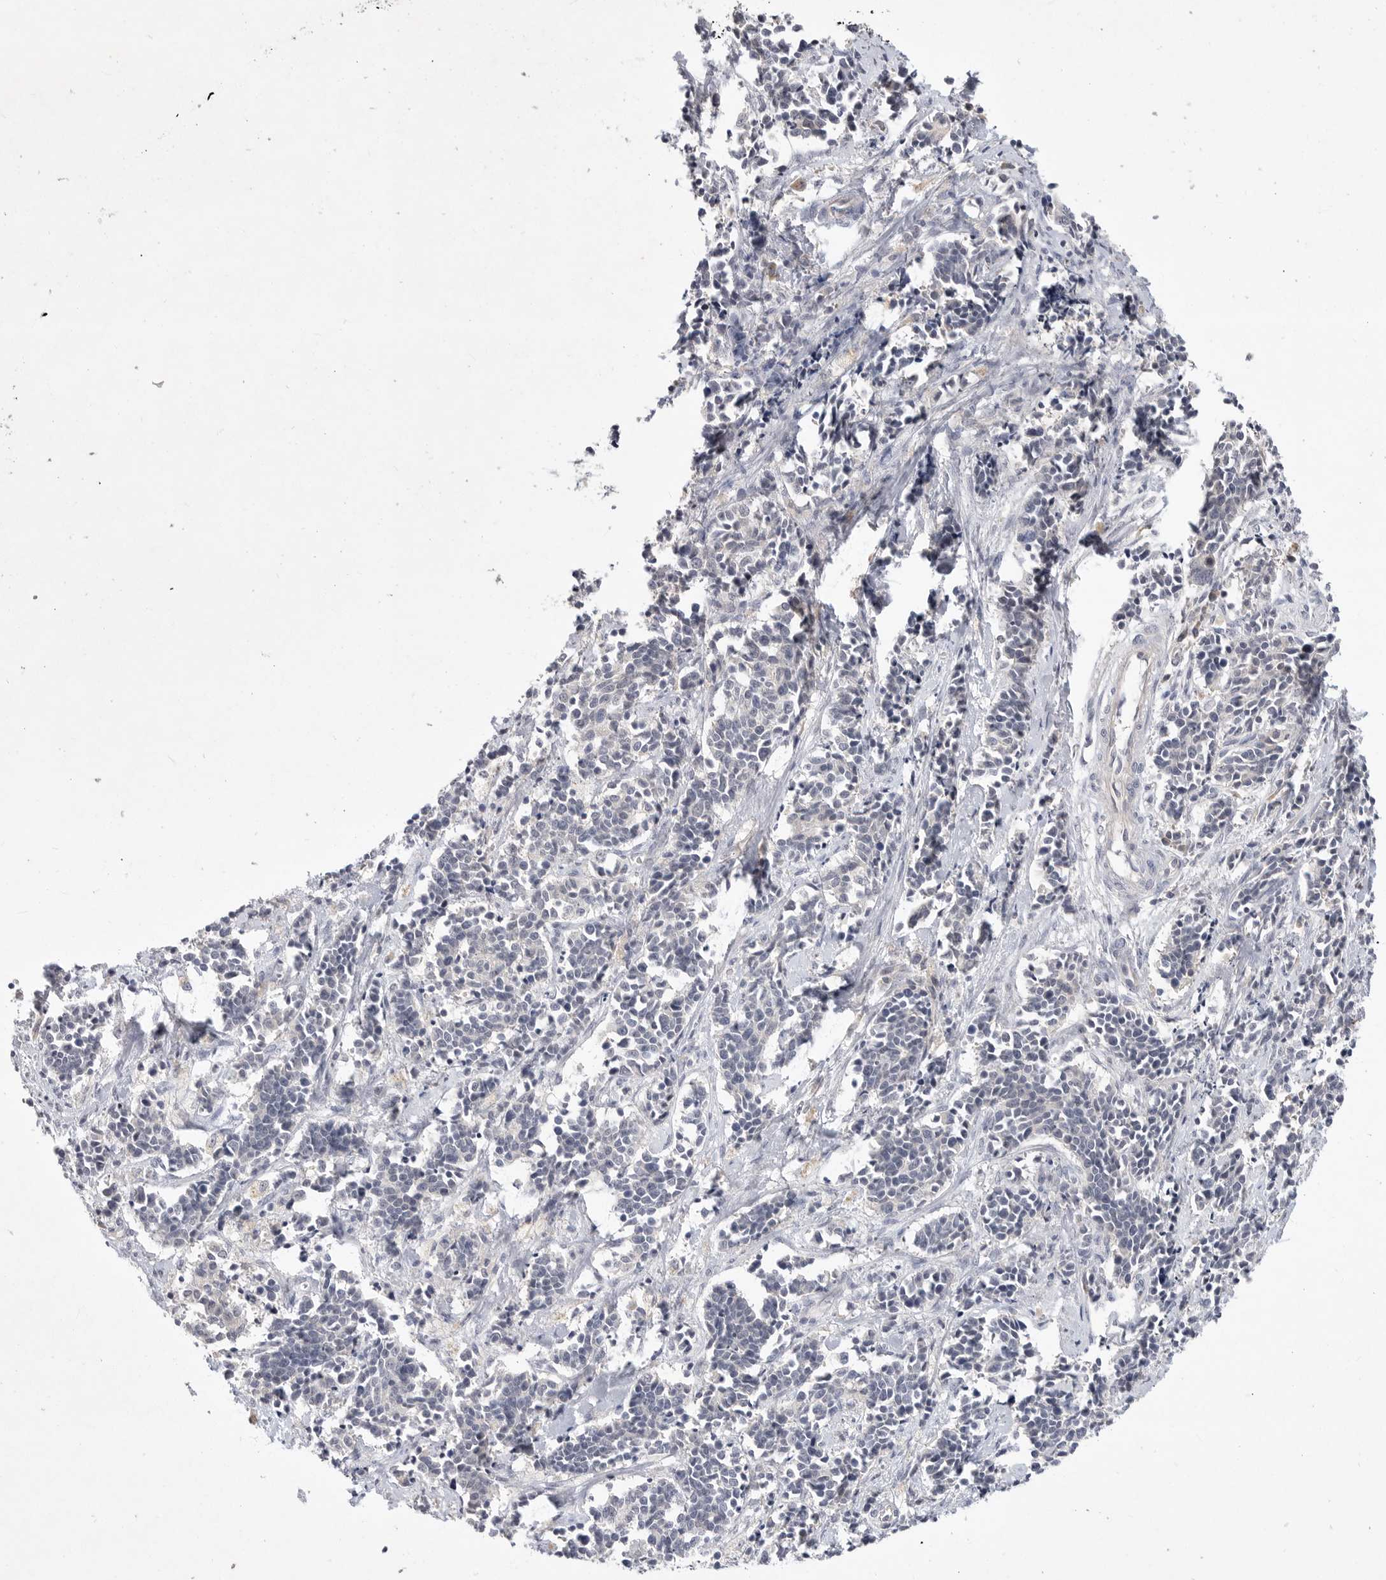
{"staining": {"intensity": "negative", "quantity": "none", "location": "none"}, "tissue": "cervical cancer", "cell_type": "Tumor cells", "image_type": "cancer", "snomed": [{"axis": "morphology", "description": "Normal tissue, NOS"}, {"axis": "morphology", "description": "Squamous cell carcinoma, NOS"}, {"axis": "topography", "description": "Cervix"}], "caption": "Protein analysis of cervical cancer (squamous cell carcinoma) shows no significant expression in tumor cells.", "gene": "ITGAD", "patient": {"sex": "female", "age": 35}}